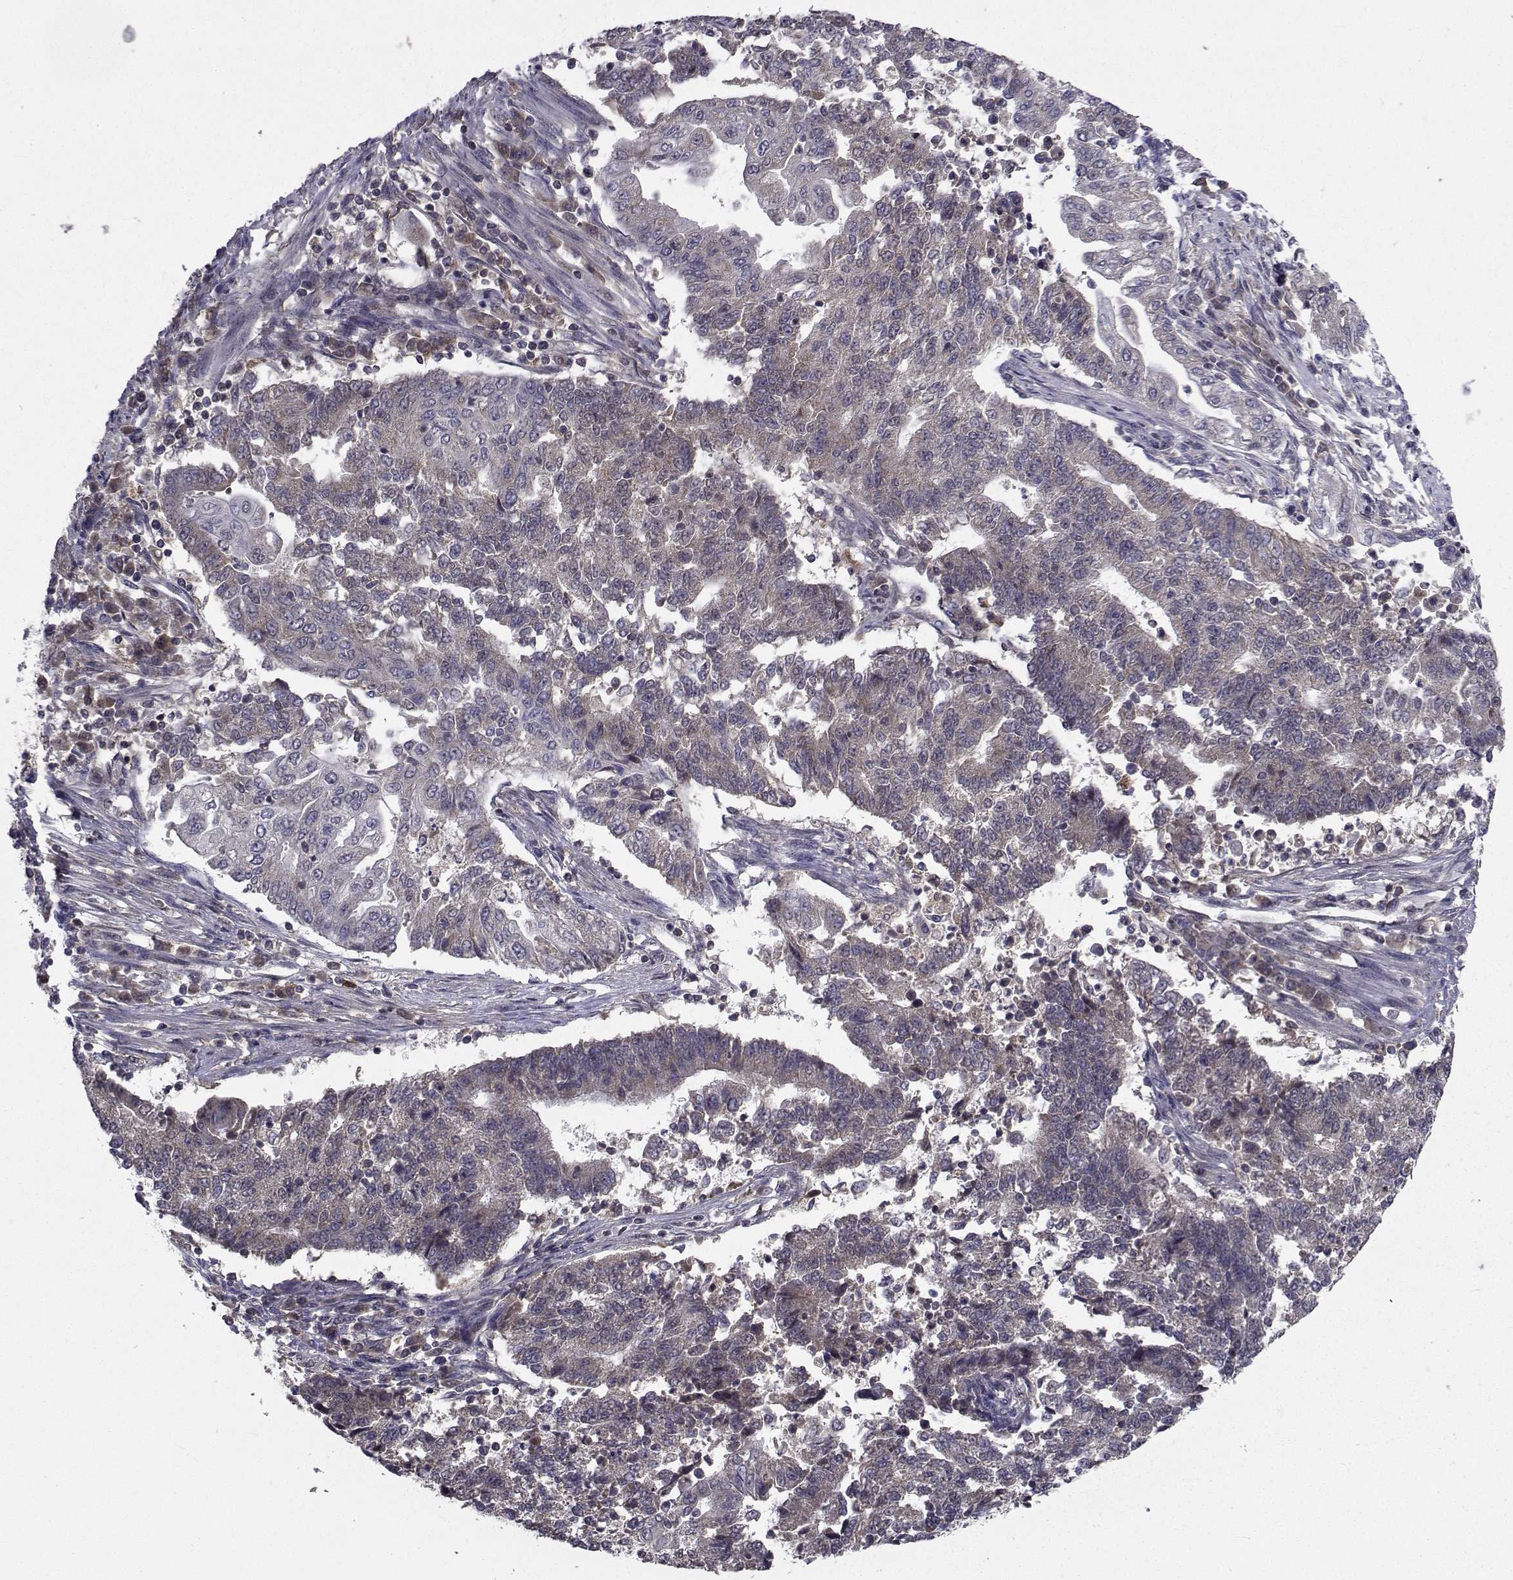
{"staining": {"intensity": "weak", "quantity": "<25%", "location": "cytoplasmic/membranous"}, "tissue": "endometrial cancer", "cell_type": "Tumor cells", "image_type": "cancer", "snomed": [{"axis": "morphology", "description": "Adenocarcinoma, NOS"}, {"axis": "topography", "description": "Uterus"}, {"axis": "topography", "description": "Endometrium"}], "caption": "Tumor cells show no significant protein positivity in adenocarcinoma (endometrial).", "gene": "CYP2S1", "patient": {"sex": "female", "age": 54}}